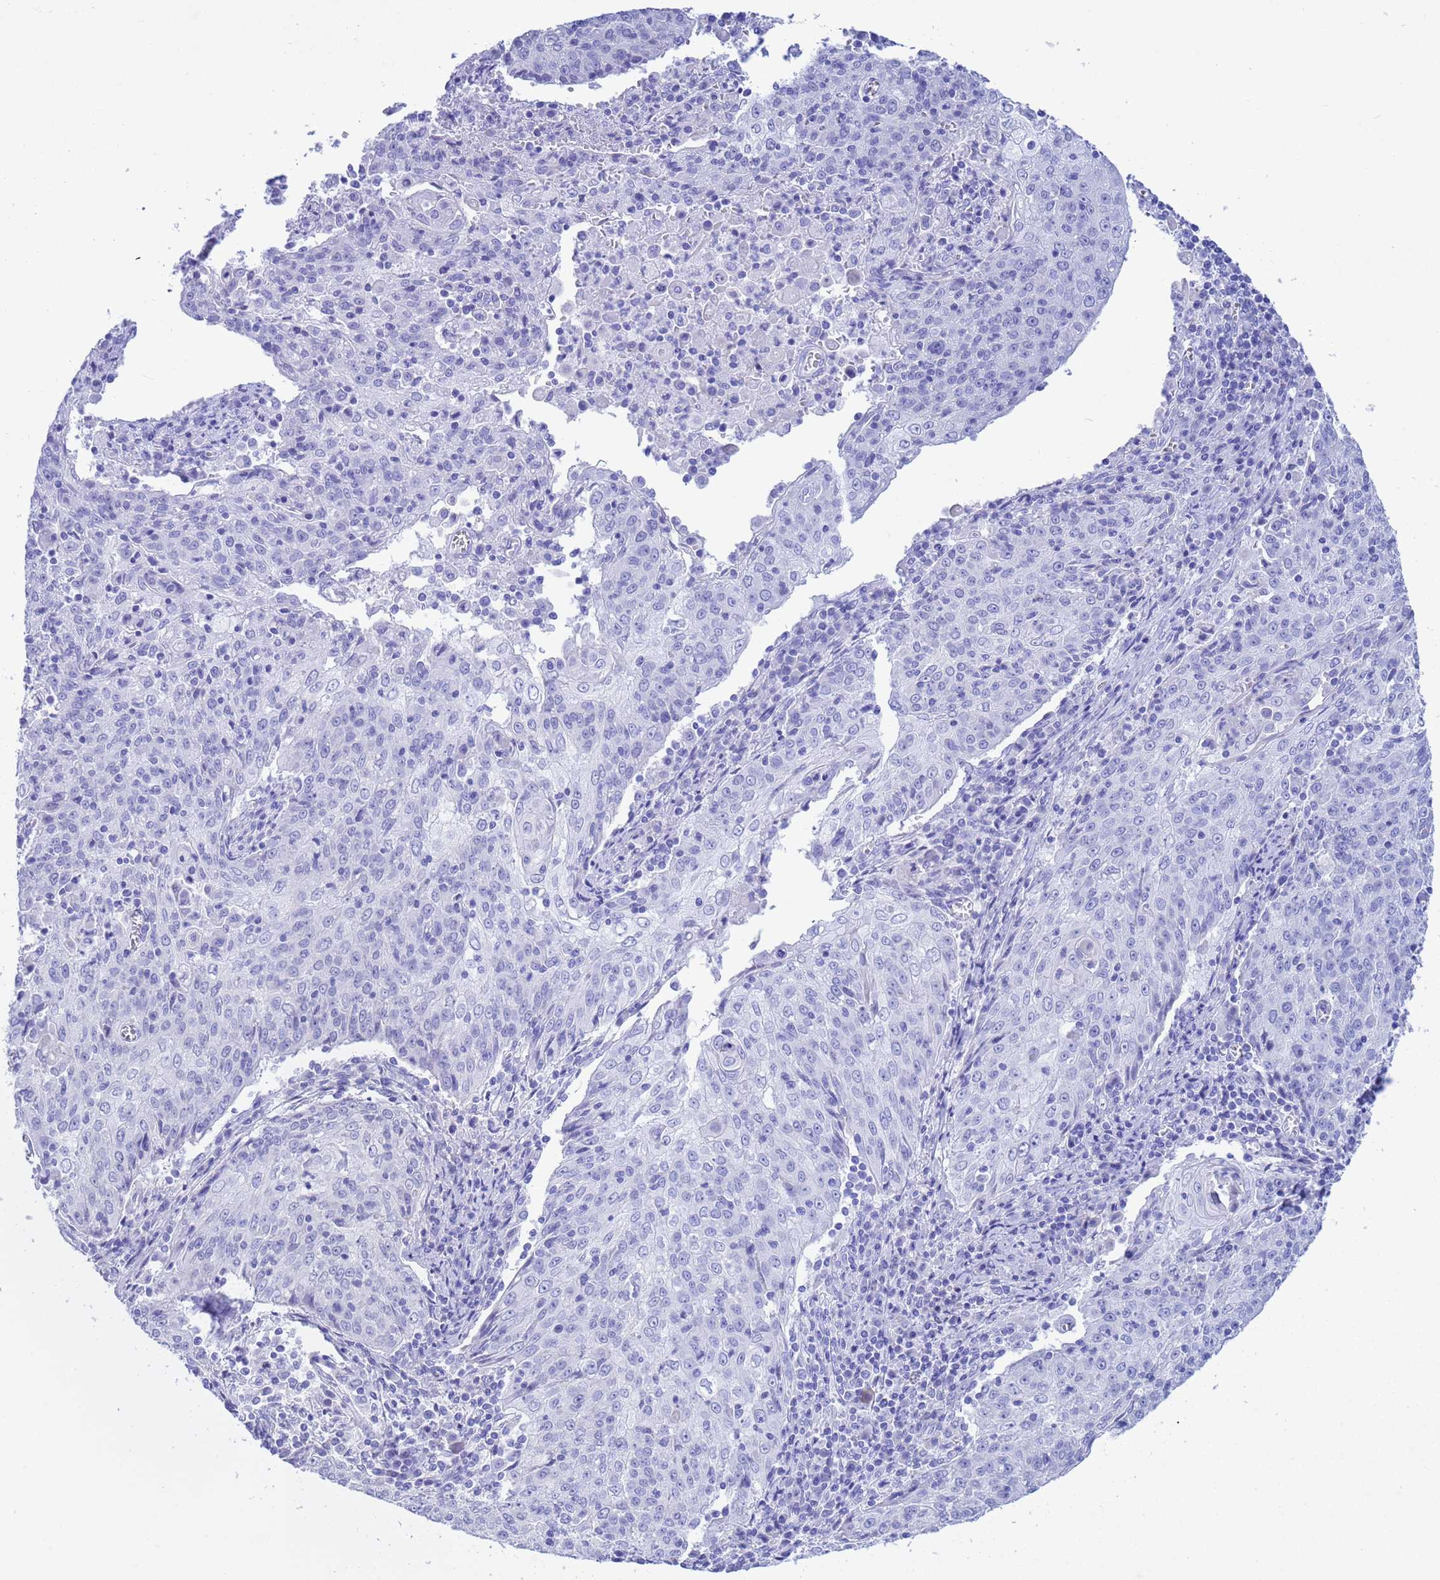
{"staining": {"intensity": "negative", "quantity": "none", "location": "none"}, "tissue": "cervical cancer", "cell_type": "Tumor cells", "image_type": "cancer", "snomed": [{"axis": "morphology", "description": "Squamous cell carcinoma, NOS"}, {"axis": "topography", "description": "Cervix"}], "caption": "IHC photomicrograph of squamous cell carcinoma (cervical) stained for a protein (brown), which demonstrates no expression in tumor cells.", "gene": "GSTM1", "patient": {"sex": "female", "age": 48}}